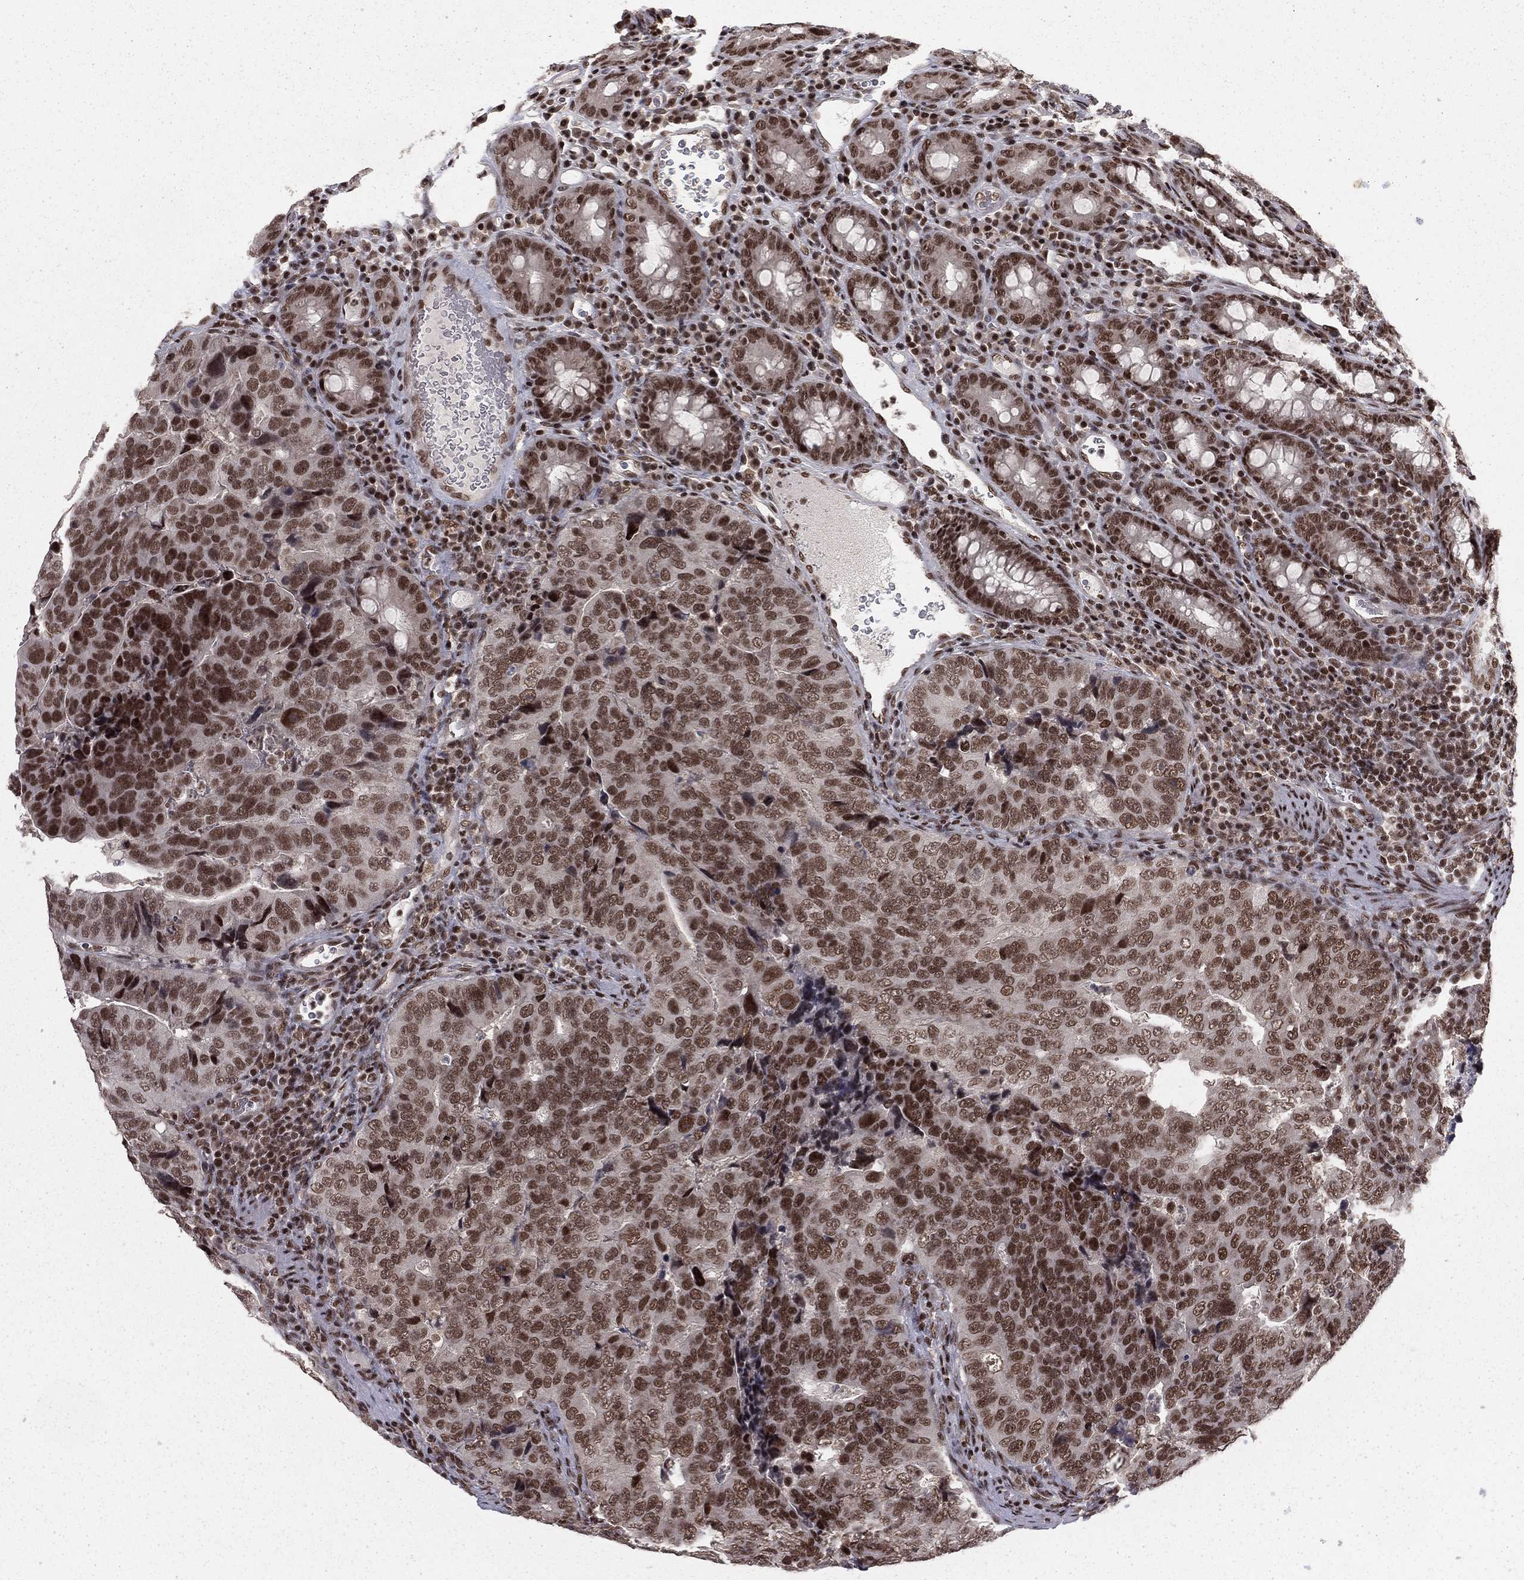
{"staining": {"intensity": "moderate", "quantity": ">75%", "location": "nuclear"}, "tissue": "colorectal cancer", "cell_type": "Tumor cells", "image_type": "cancer", "snomed": [{"axis": "morphology", "description": "Adenocarcinoma, NOS"}, {"axis": "topography", "description": "Colon"}], "caption": "This is an image of IHC staining of colorectal cancer, which shows moderate expression in the nuclear of tumor cells.", "gene": "NFYB", "patient": {"sex": "female", "age": 72}}